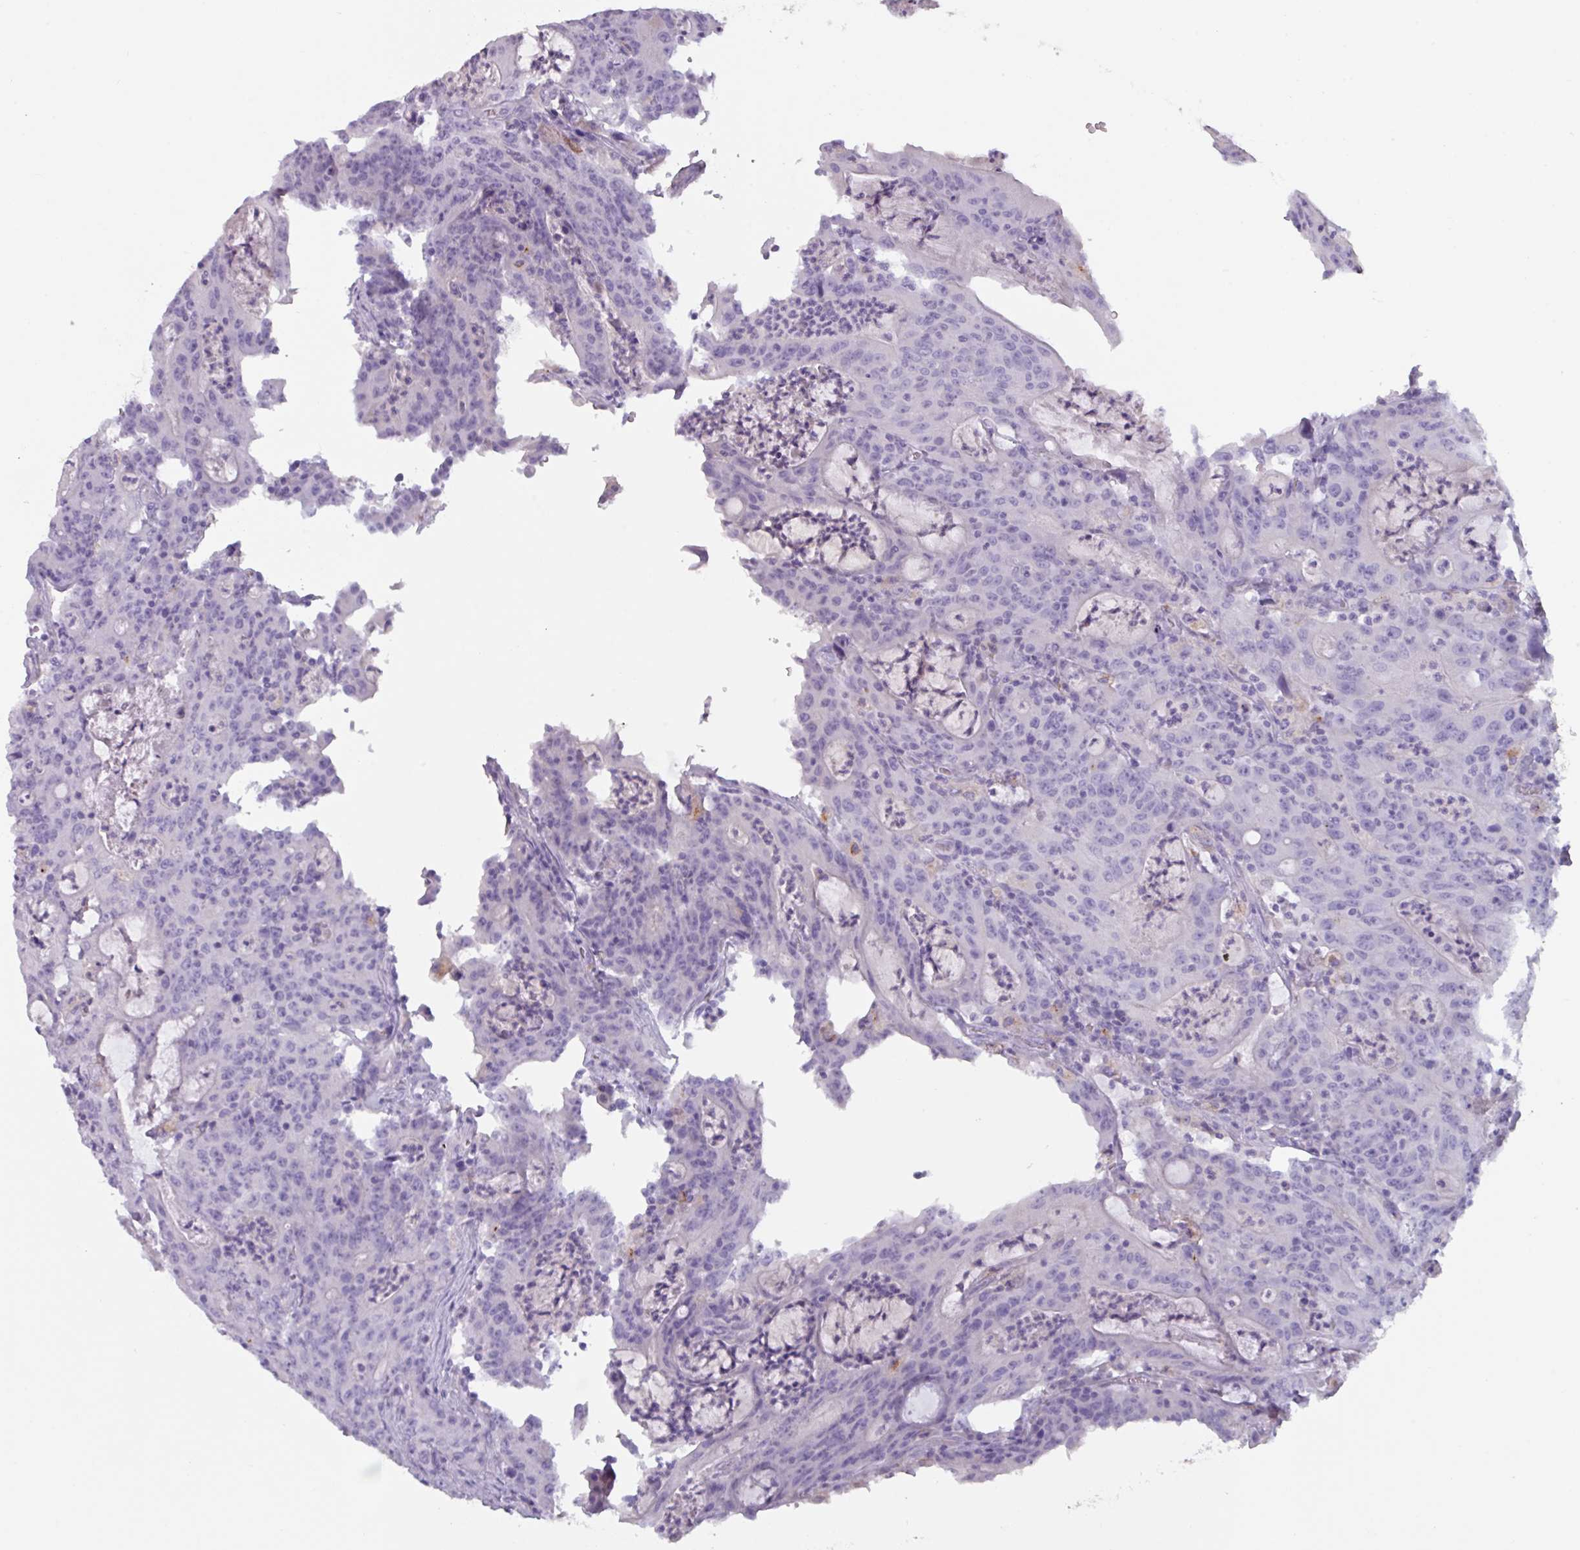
{"staining": {"intensity": "negative", "quantity": "none", "location": "none"}, "tissue": "colorectal cancer", "cell_type": "Tumor cells", "image_type": "cancer", "snomed": [{"axis": "morphology", "description": "Adenocarcinoma, NOS"}, {"axis": "topography", "description": "Colon"}], "caption": "This image is of colorectal cancer (adenocarcinoma) stained with immunohistochemistry (IHC) to label a protein in brown with the nuclei are counter-stained blue. There is no staining in tumor cells. (DAB immunohistochemistry (IHC) visualized using brightfield microscopy, high magnification).", "gene": "OR2T10", "patient": {"sex": "male", "age": 83}}